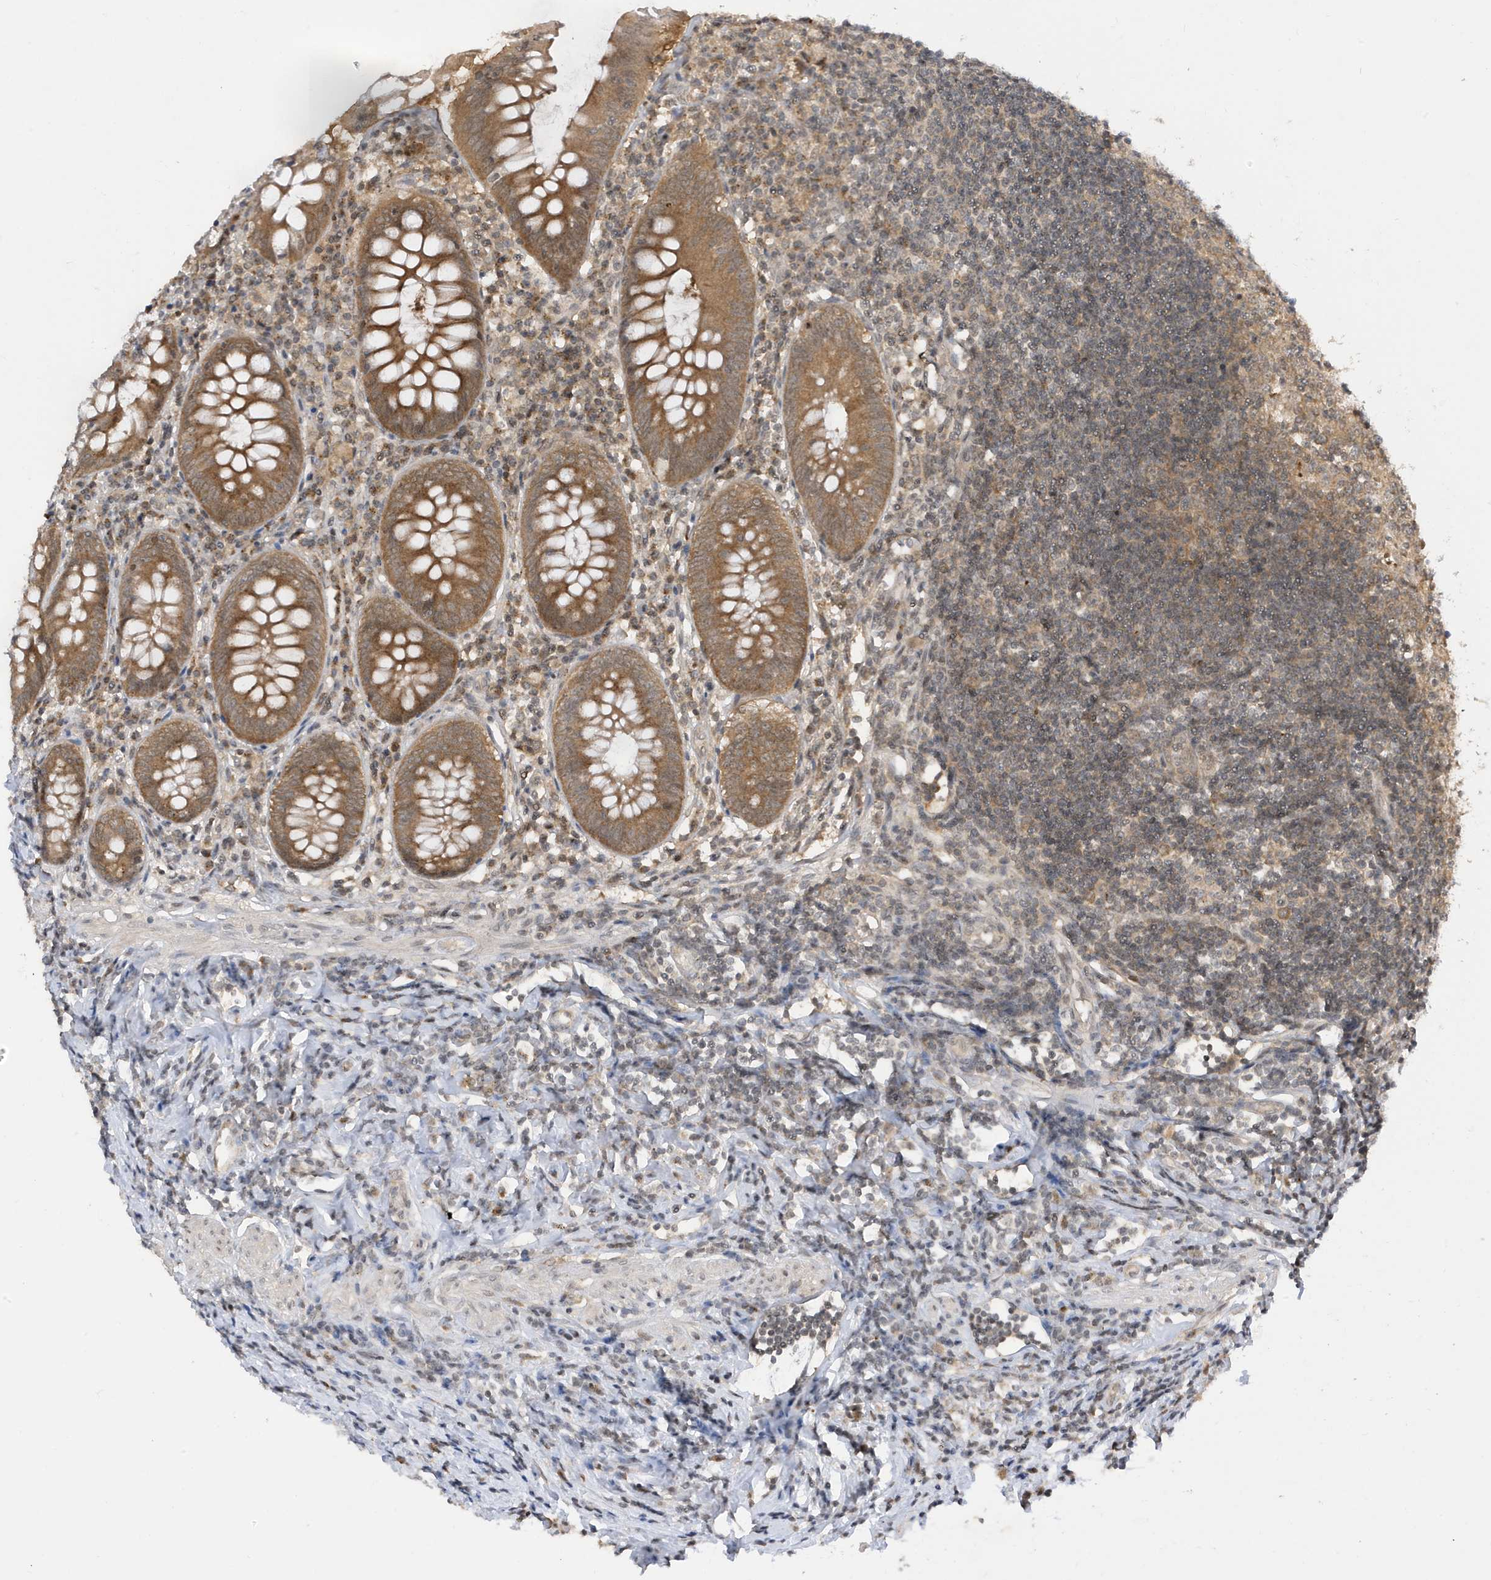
{"staining": {"intensity": "moderate", "quantity": ">75%", "location": "cytoplasmic/membranous,nuclear"}, "tissue": "appendix", "cell_type": "Glandular cells", "image_type": "normal", "snomed": [{"axis": "morphology", "description": "Normal tissue, NOS"}, {"axis": "topography", "description": "Appendix"}], "caption": "Immunohistochemistry photomicrograph of normal human appendix stained for a protein (brown), which demonstrates medium levels of moderate cytoplasmic/membranous,nuclear staining in about >75% of glandular cells.", "gene": "TAB3", "patient": {"sex": "female", "age": 54}}